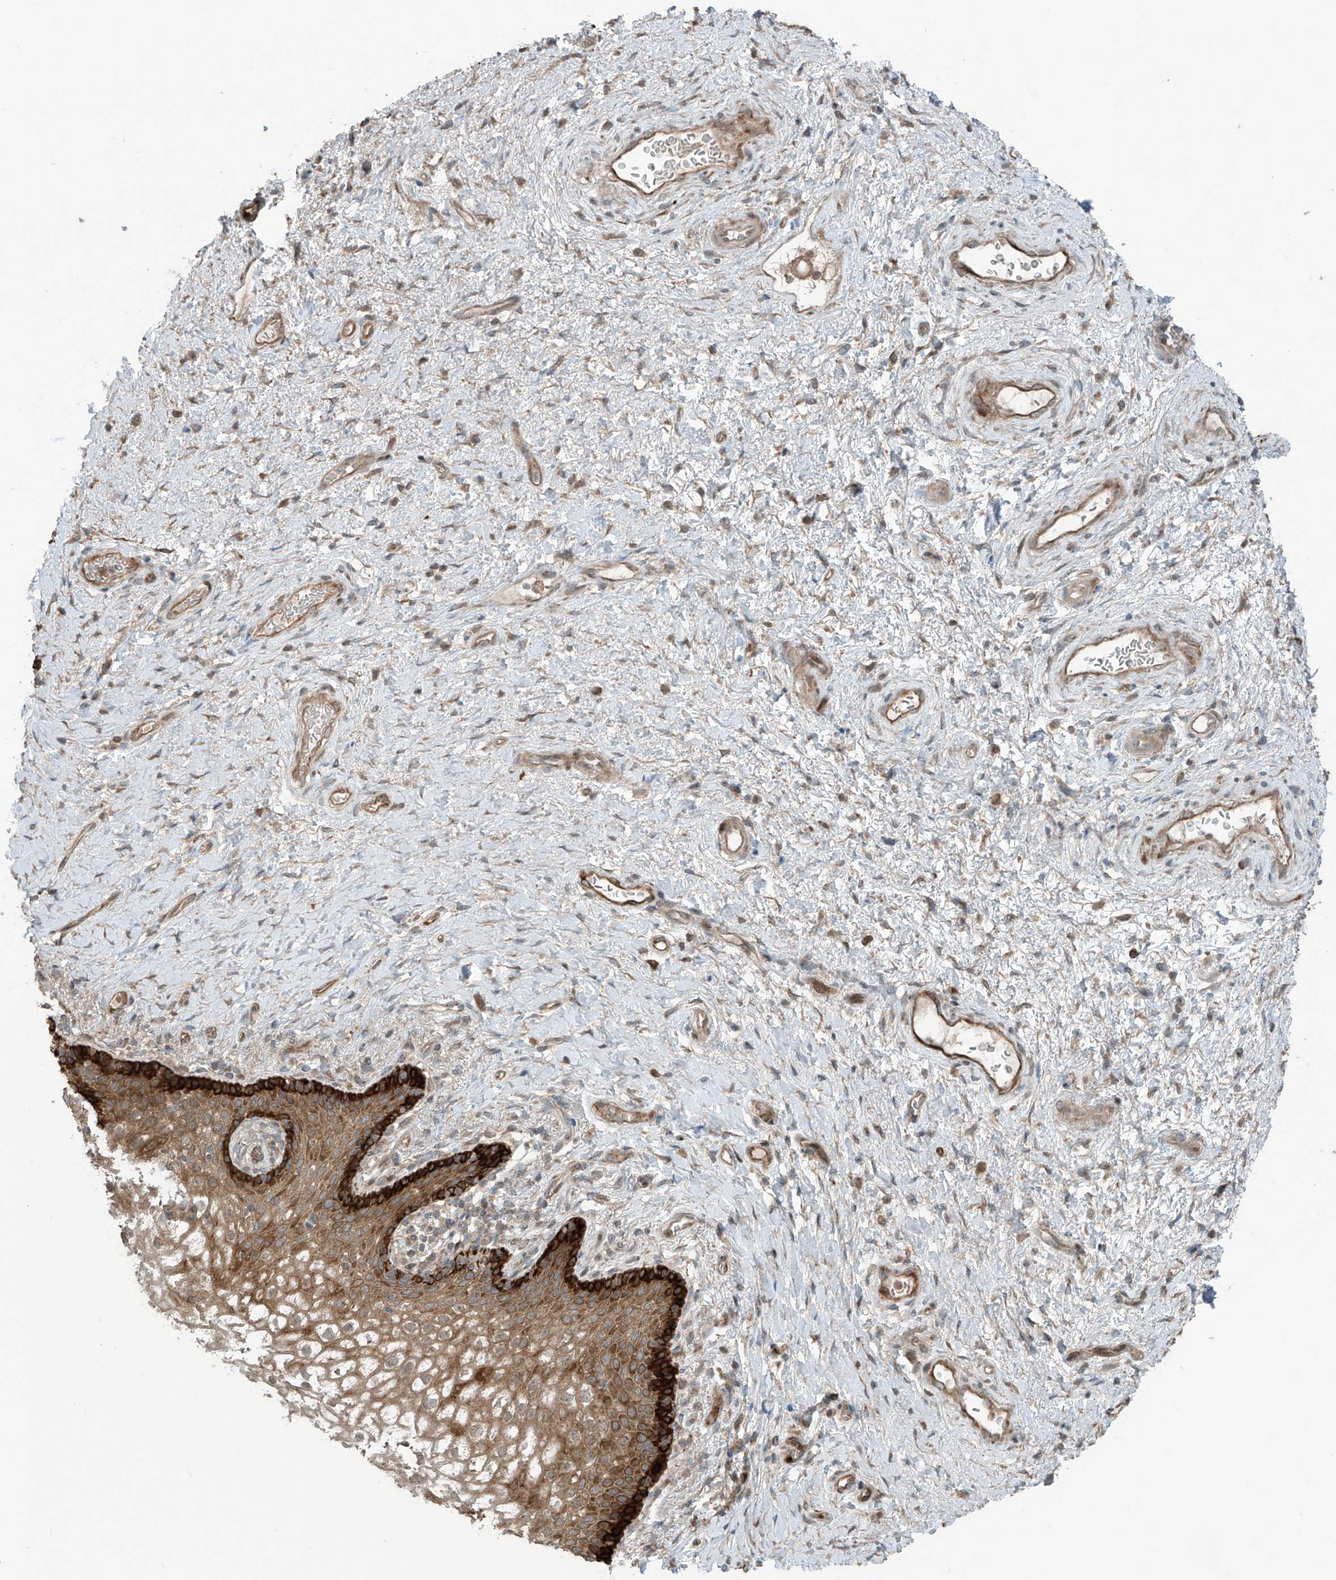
{"staining": {"intensity": "strong", "quantity": ">75%", "location": "cytoplasmic/membranous"}, "tissue": "vagina", "cell_type": "Squamous epithelial cells", "image_type": "normal", "snomed": [{"axis": "morphology", "description": "Normal tissue, NOS"}, {"axis": "topography", "description": "Vagina"}], "caption": "Protein expression analysis of unremarkable vagina demonstrates strong cytoplasmic/membranous expression in approximately >75% of squamous epithelial cells.", "gene": "SAMD3", "patient": {"sex": "female", "age": 60}}